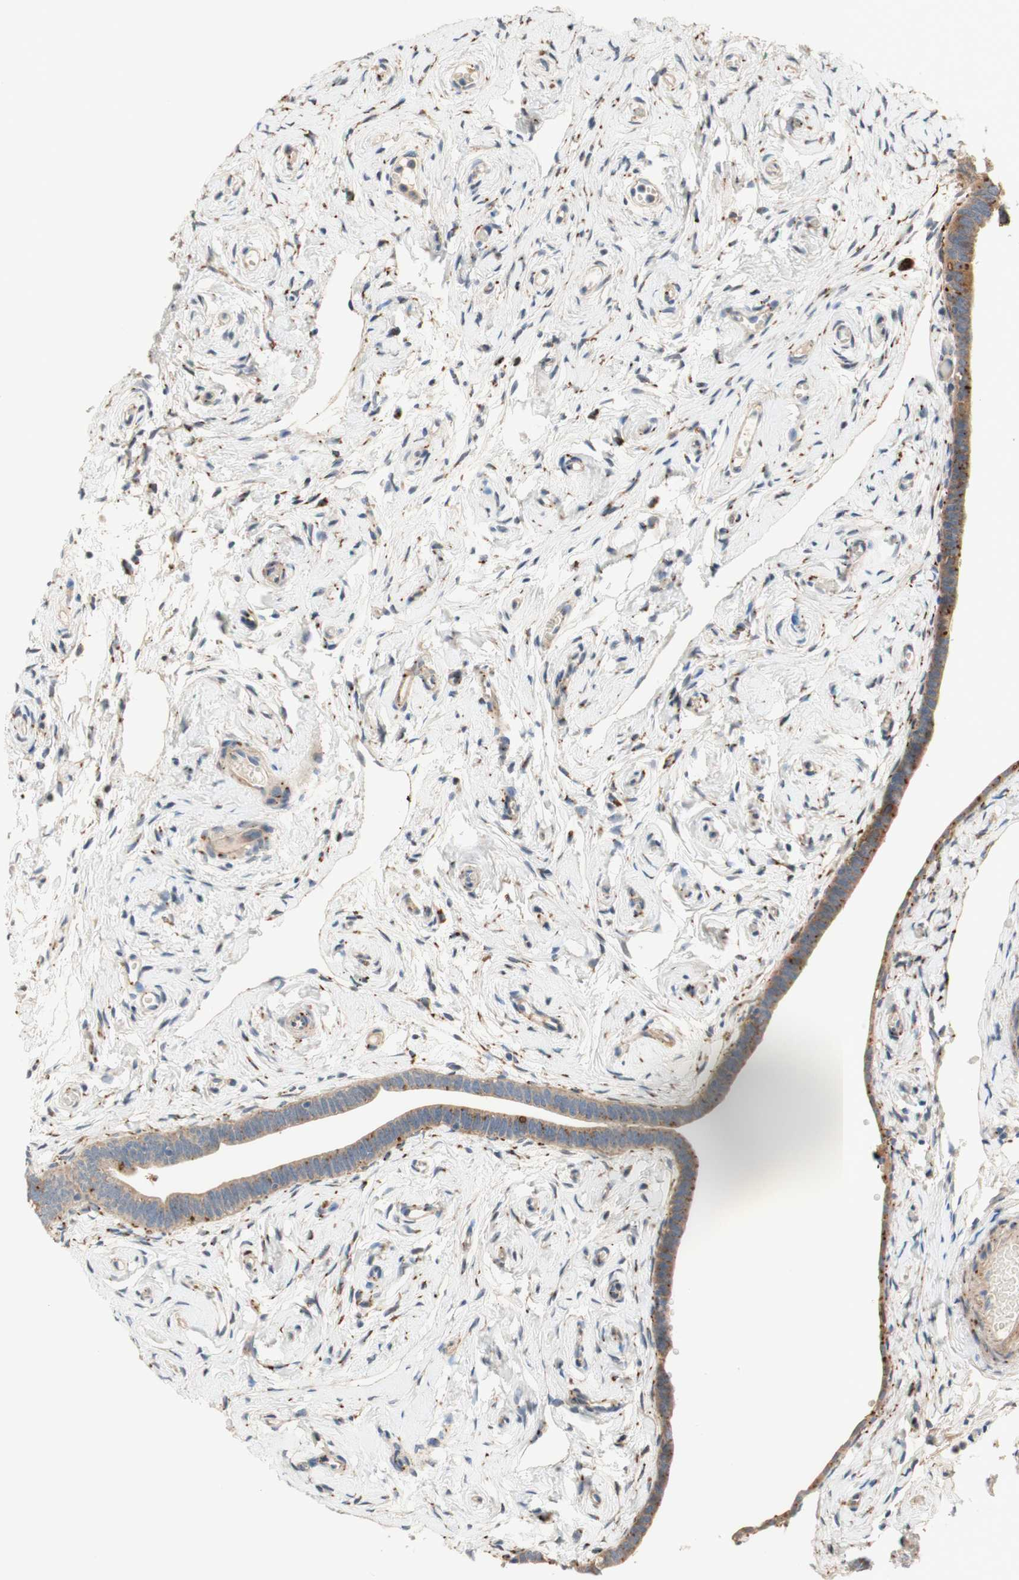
{"staining": {"intensity": "weak", "quantity": ">75%", "location": "cytoplasmic/membranous"}, "tissue": "fallopian tube", "cell_type": "Glandular cells", "image_type": "normal", "snomed": [{"axis": "morphology", "description": "Normal tissue, NOS"}, {"axis": "topography", "description": "Fallopian tube"}], "caption": "The image shows staining of normal fallopian tube, revealing weak cytoplasmic/membranous protein staining (brown color) within glandular cells.", "gene": "PTPN21", "patient": {"sex": "female", "age": 71}}